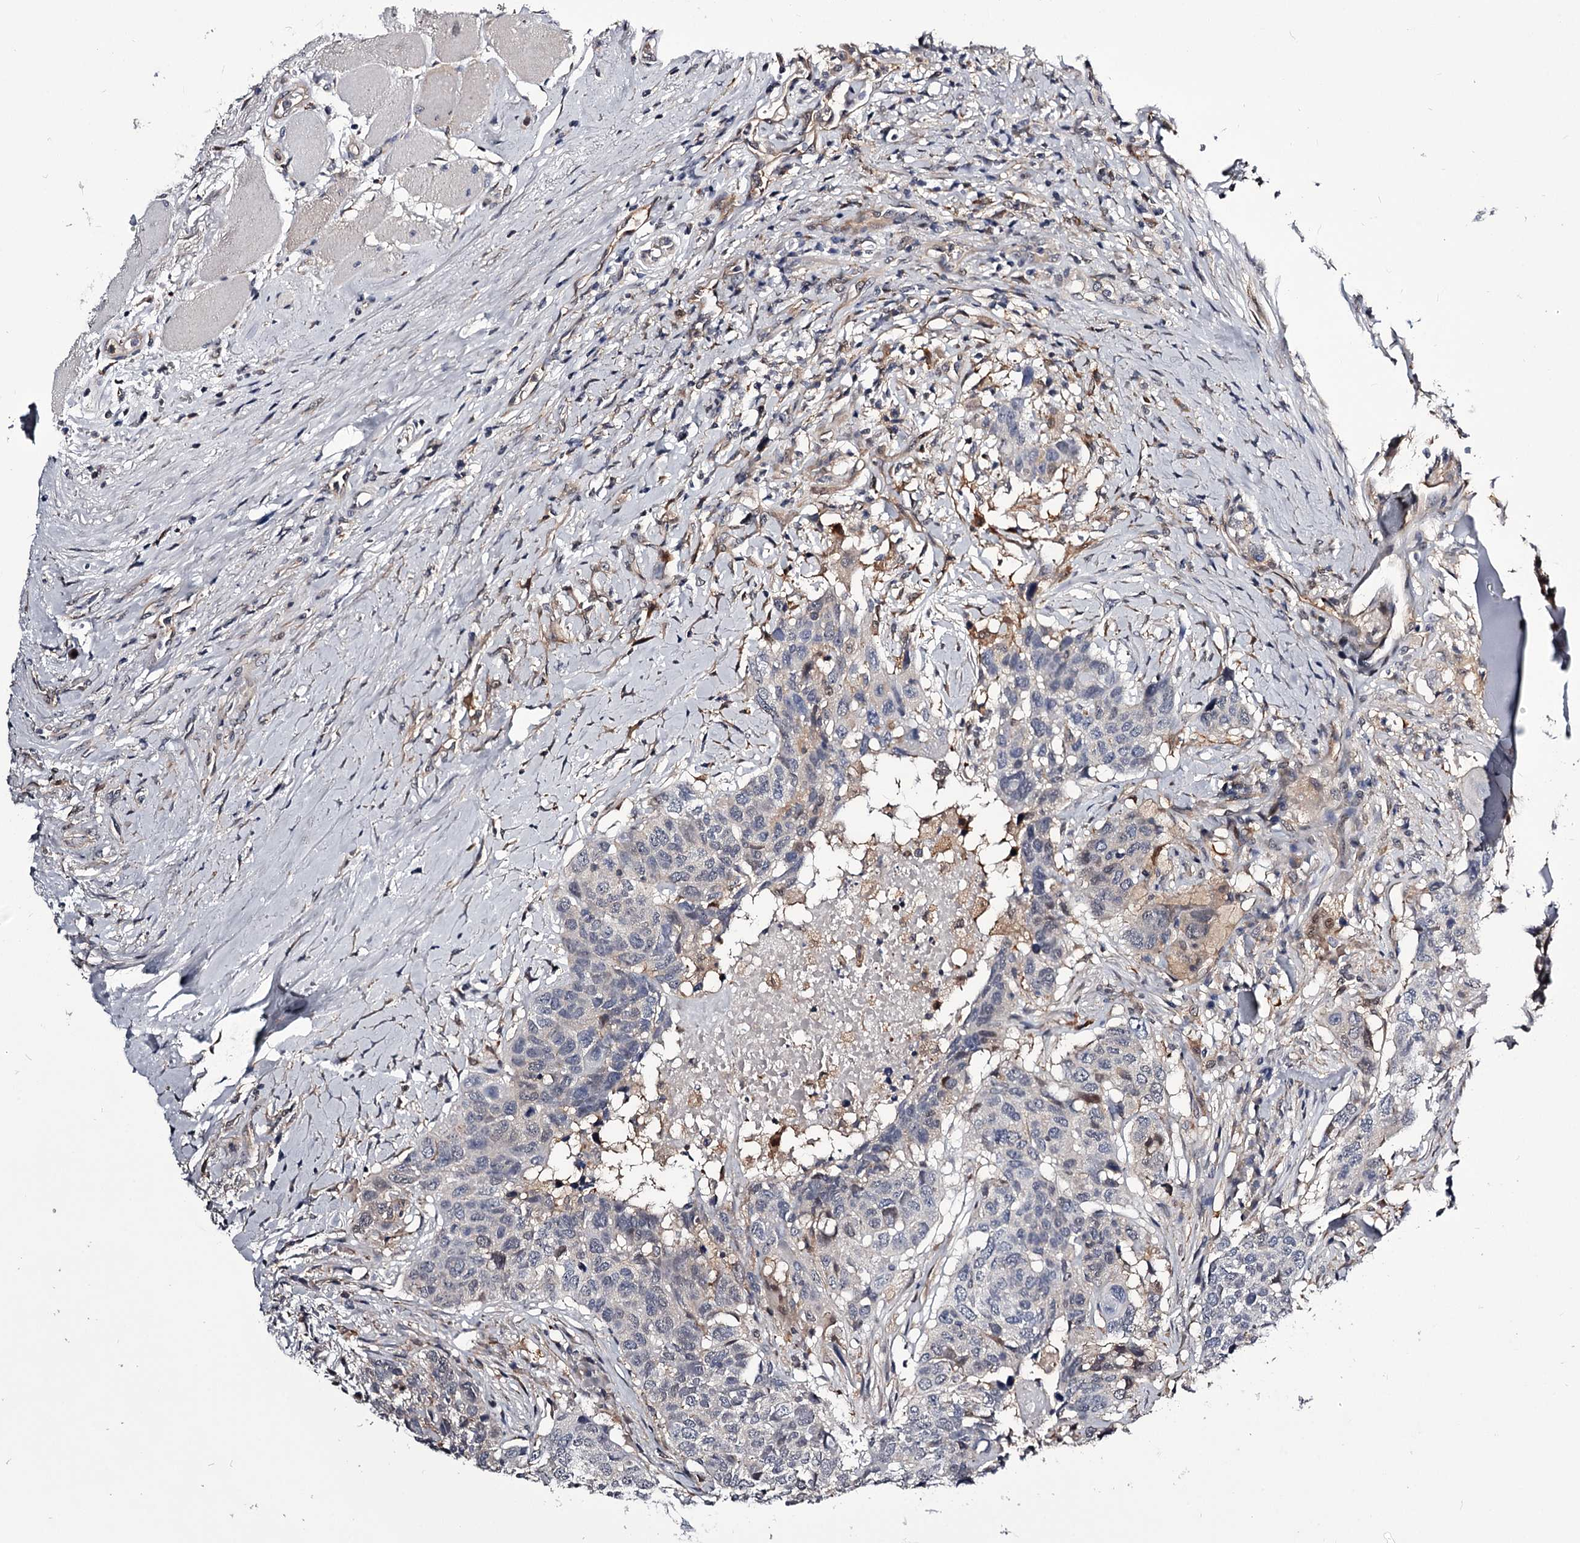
{"staining": {"intensity": "negative", "quantity": "none", "location": "none"}, "tissue": "head and neck cancer", "cell_type": "Tumor cells", "image_type": "cancer", "snomed": [{"axis": "morphology", "description": "Squamous cell carcinoma, NOS"}, {"axis": "topography", "description": "Head-Neck"}], "caption": "Immunohistochemistry (IHC) histopathology image of neoplastic tissue: head and neck cancer stained with DAB exhibits no significant protein staining in tumor cells.", "gene": "GSTO1", "patient": {"sex": "male", "age": 66}}